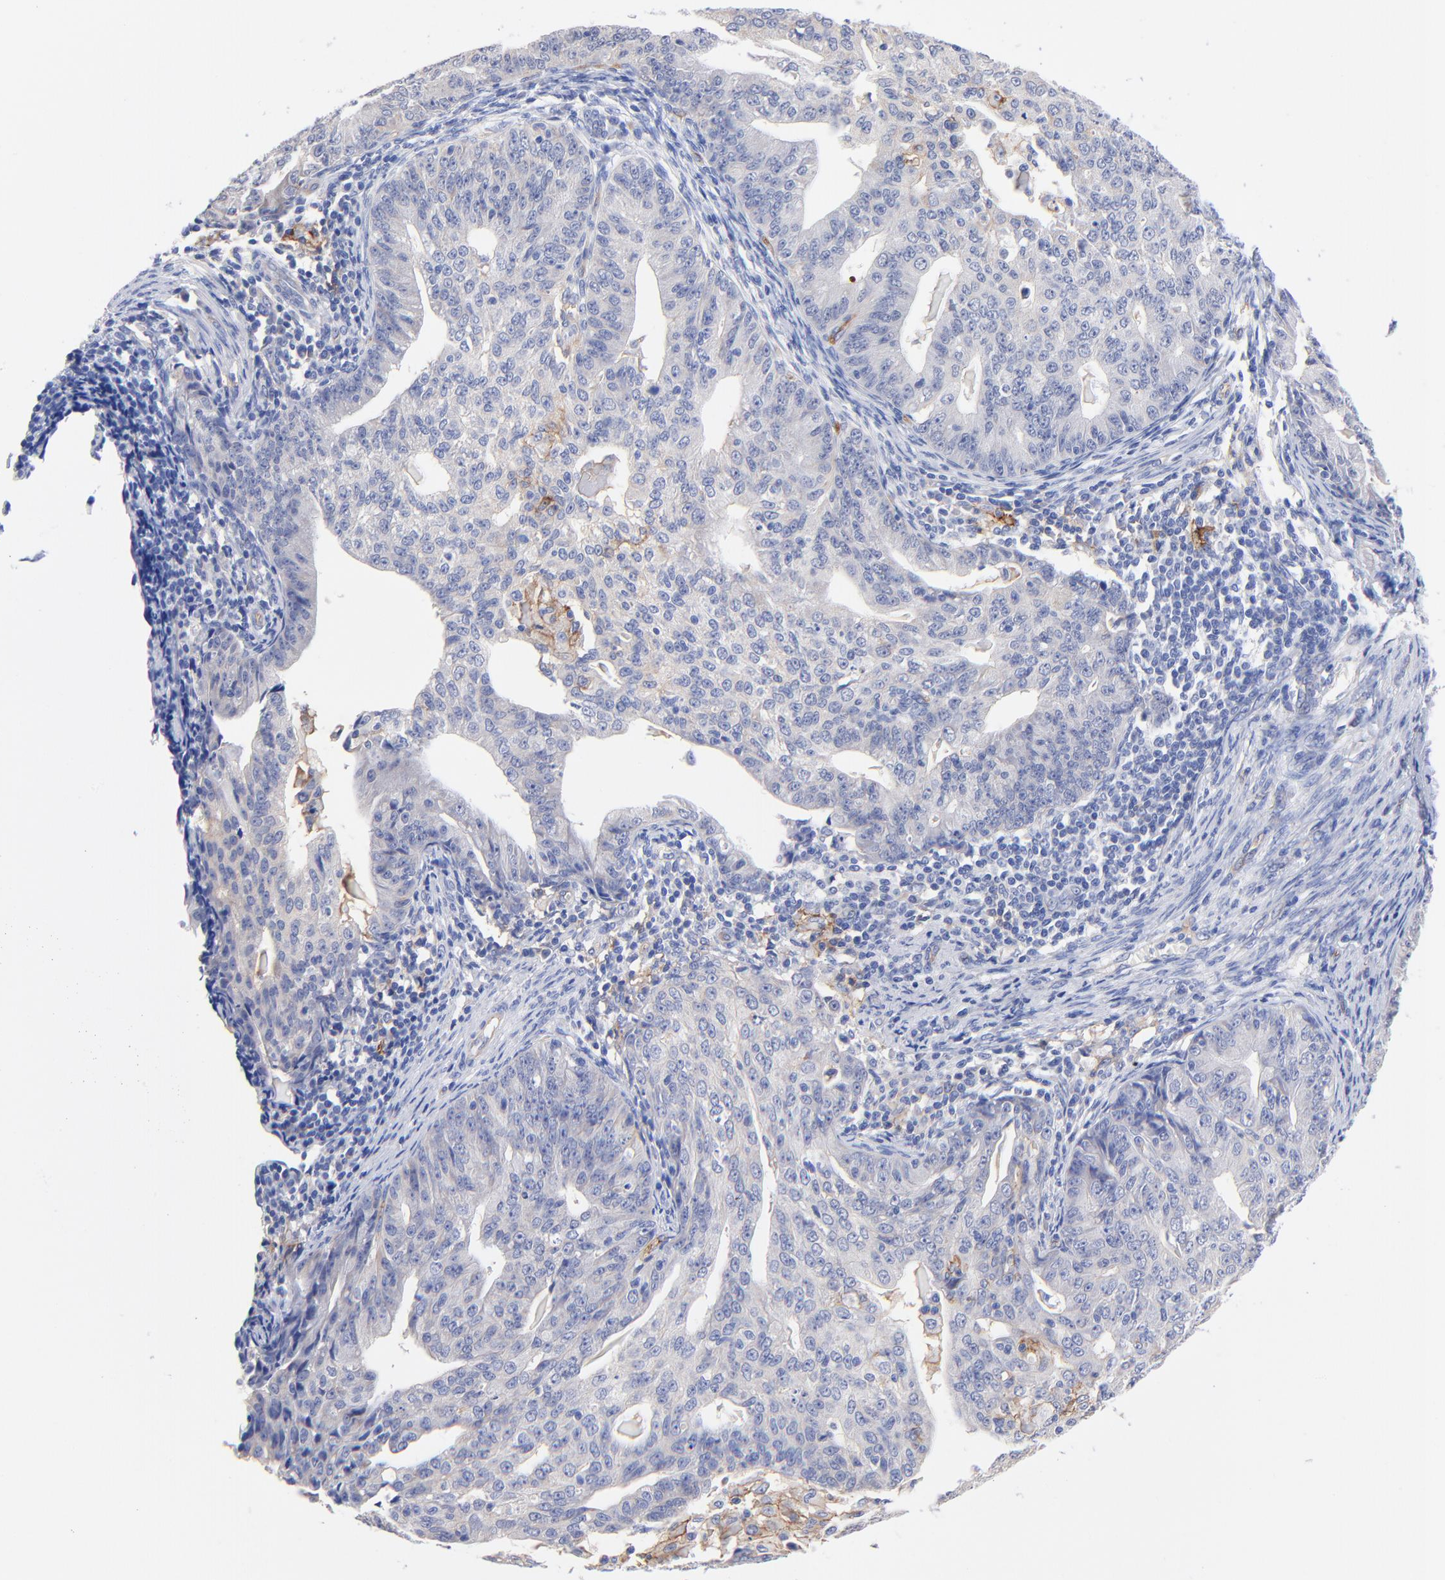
{"staining": {"intensity": "negative", "quantity": "none", "location": "none"}, "tissue": "endometrial cancer", "cell_type": "Tumor cells", "image_type": "cancer", "snomed": [{"axis": "morphology", "description": "Adenocarcinoma, NOS"}, {"axis": "topography", "description": "Endometrium"}], "caption": "DAB (3,3'-diaminobenzidine) immunohistochemical staining of human endometrial adenocarcinoma demonstrates no significant staining in tumor cells.", "gene": "SLC44A2", "patient": {"sex": "female", "age": 56}}